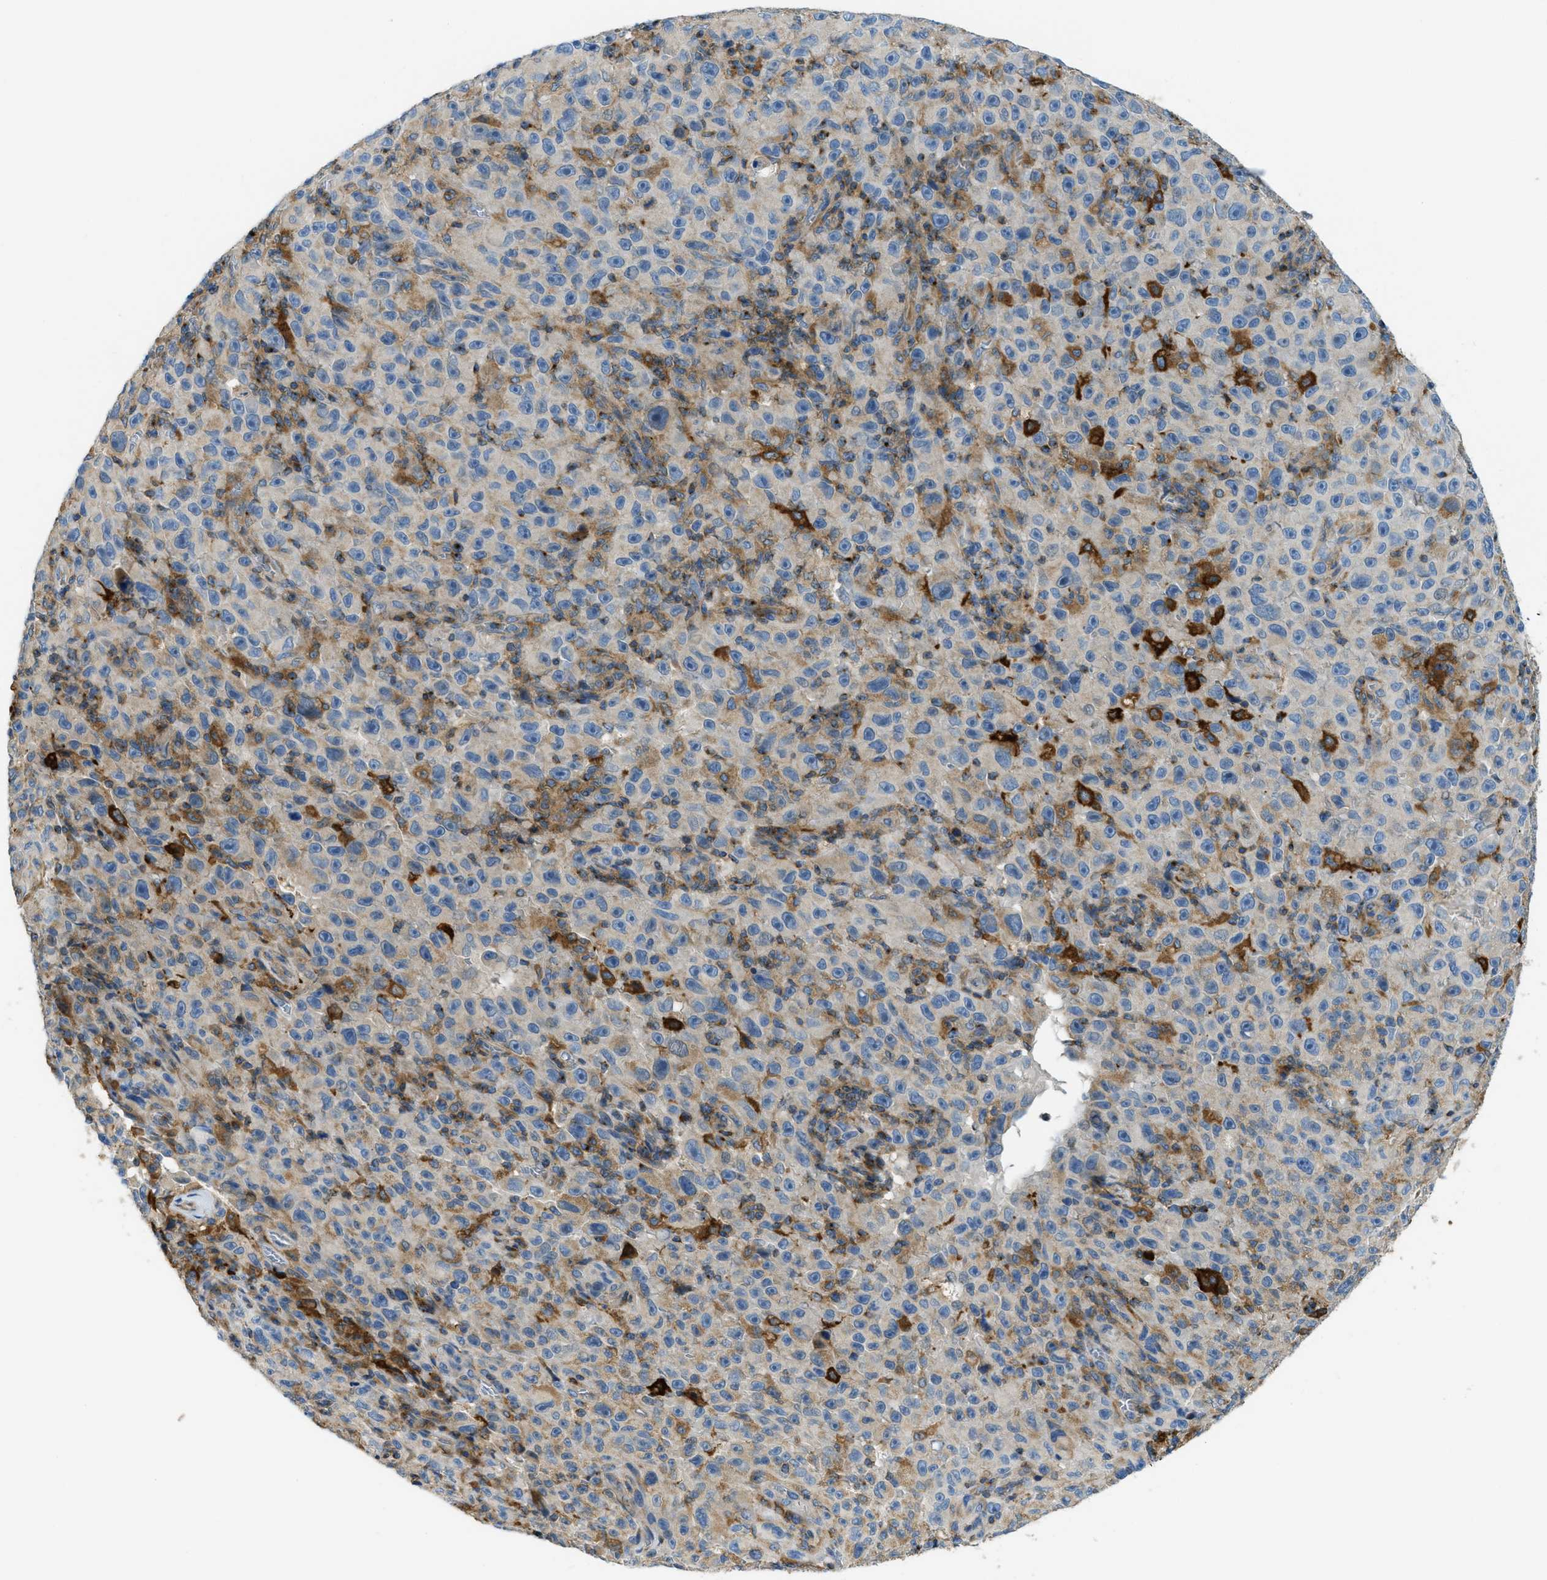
{"staining": {"intensity": "weak", "quantity": "25%-75%", "location": "cytoplasmic/membranous"}, "tissue": "melanoma", "cell_type": "Tumor cells", "image_type": "cancer", "snomed": [{"axis": "morphology", "description": "Malignant melanoma, NOS"}, {"axis": "topography", "description": "Skin"}], "caption": "Malignant melanoma was stained to show a protein in brown. There is low levels of weak cytoplasmic/membranous staining in approximately 25%-75% of tumor cells. (IHC, brightfield microscopy, high magnification).", "gene": "RFFL", "patient": {"sex": "female", "age": 82}}